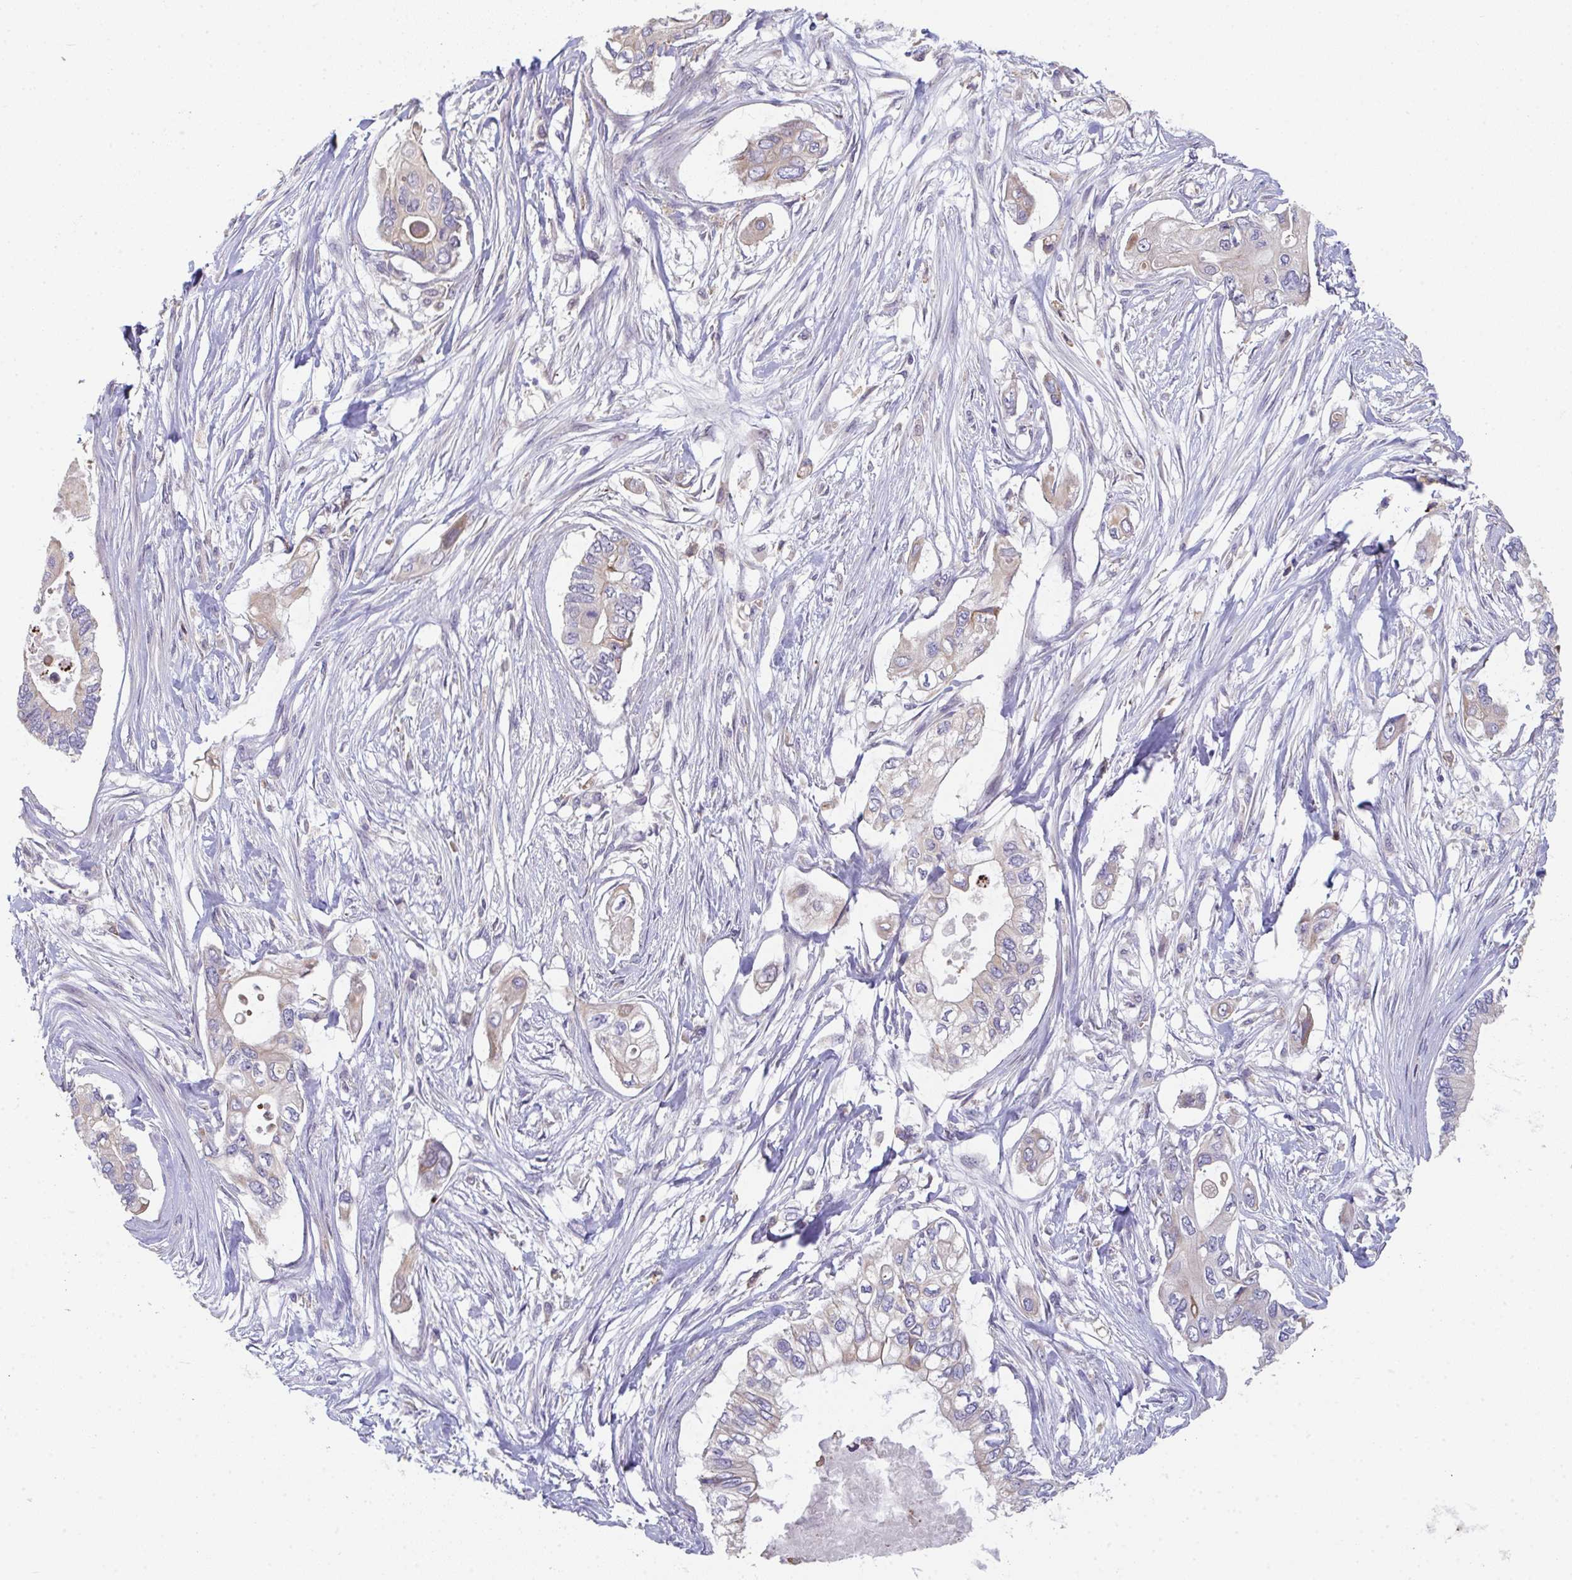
{"staining": {"intensity": "weak", "quantity": "<25%", "location": "cytoplasmic/membranous"}, "tissue": "pancreatic cancer", "cell_type": "Tumor cells", "image_type": "cancer", "snomed": [{"axis": "morphology", "description": "Adenocarcinoma, NOS"}, {"axis": "topography", "description": "Pancreas"}], "caption": "Tumor cells are negative for protein expression in human adenocarcinoma (pancreatic).", "gene": "RIOK1", "patient": {"sex": "female", "age": 63}}